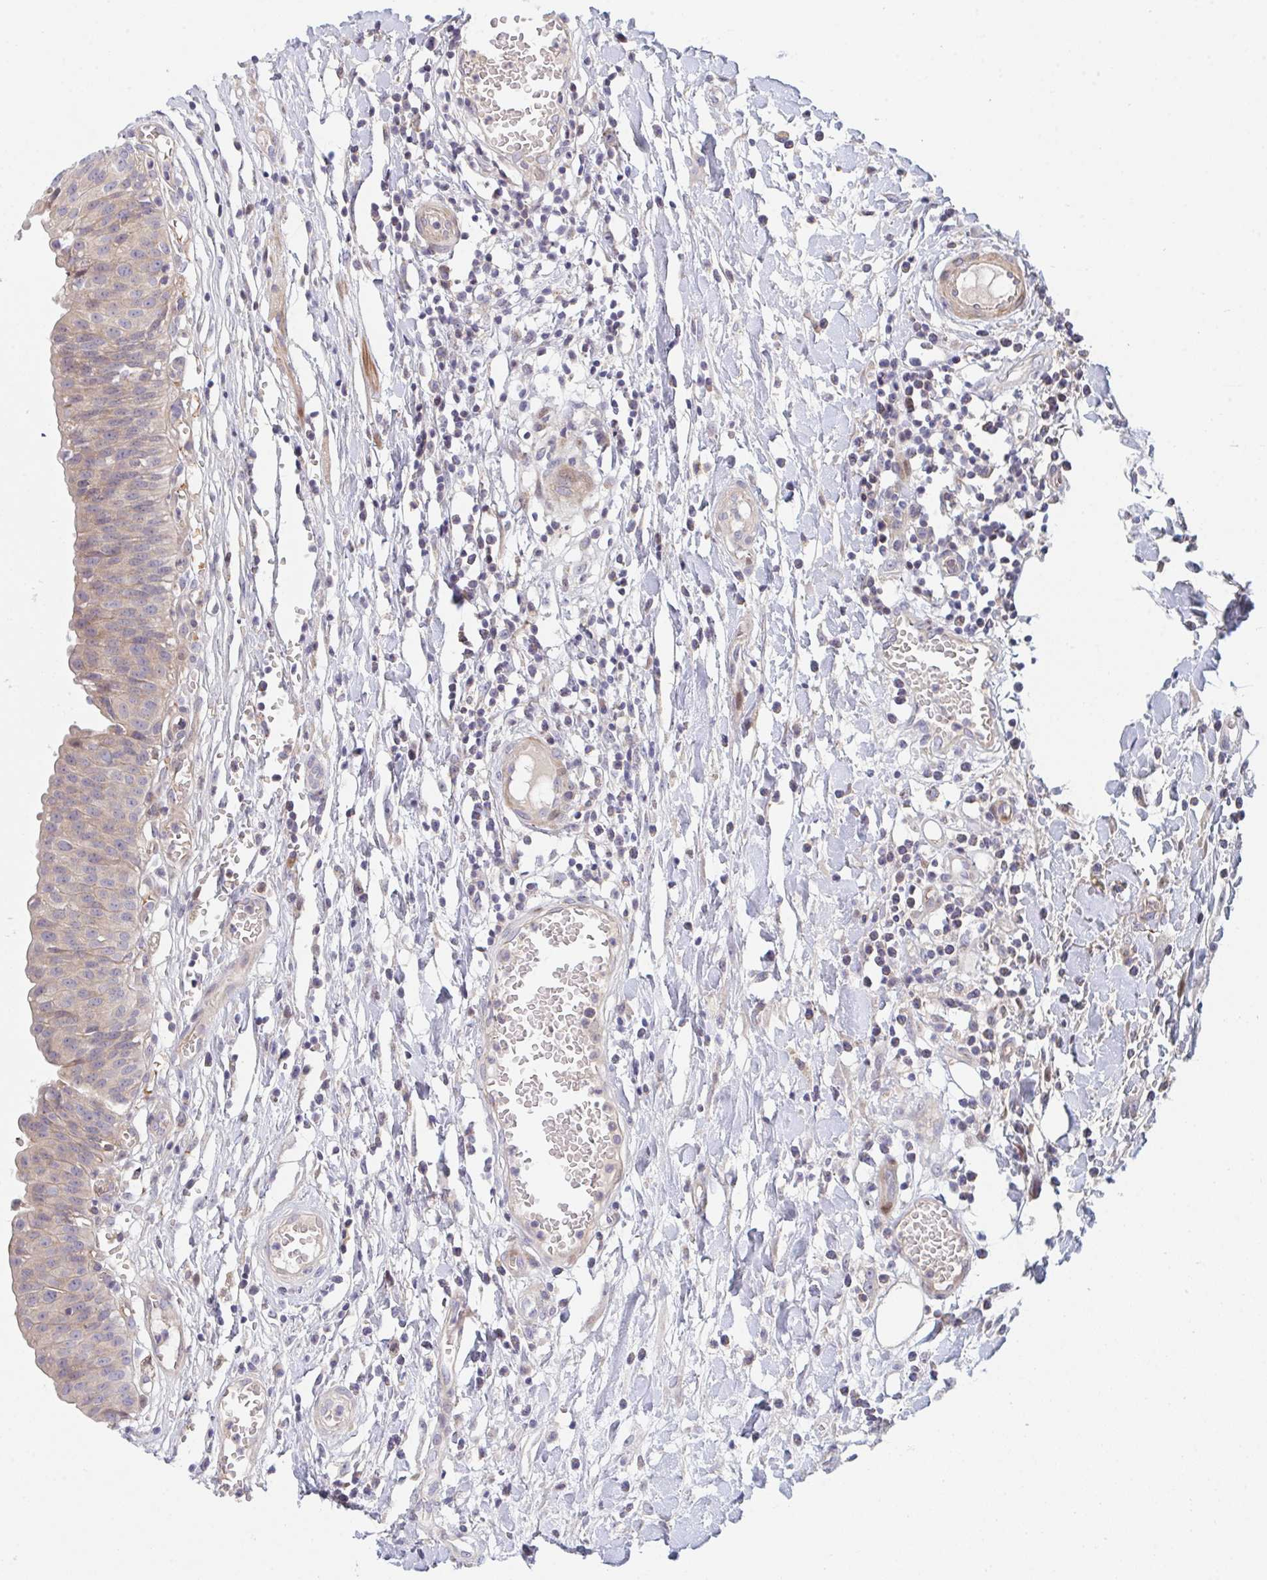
{"staining": {"intensity": "weak", "quantity": "25%-75%", "location": "cytoplasmic/membranous"}, "tissue": "urinary bladder", "cell_type": "Urothelial cells", "image_type": "normal", "snomed": [{"axis": "morphology", "description": "Normal tissue, NOS"}, {"axis": "topography", "description": "Urinary bladder"}], "caption": "Weak cytoplasmic/membranous protein staining is appreciated in approximately 25%-75% of urothelial cells in urinary bladder.", "gene": "TNFSF4", "patient": {"sex": "male", "age": 64}}